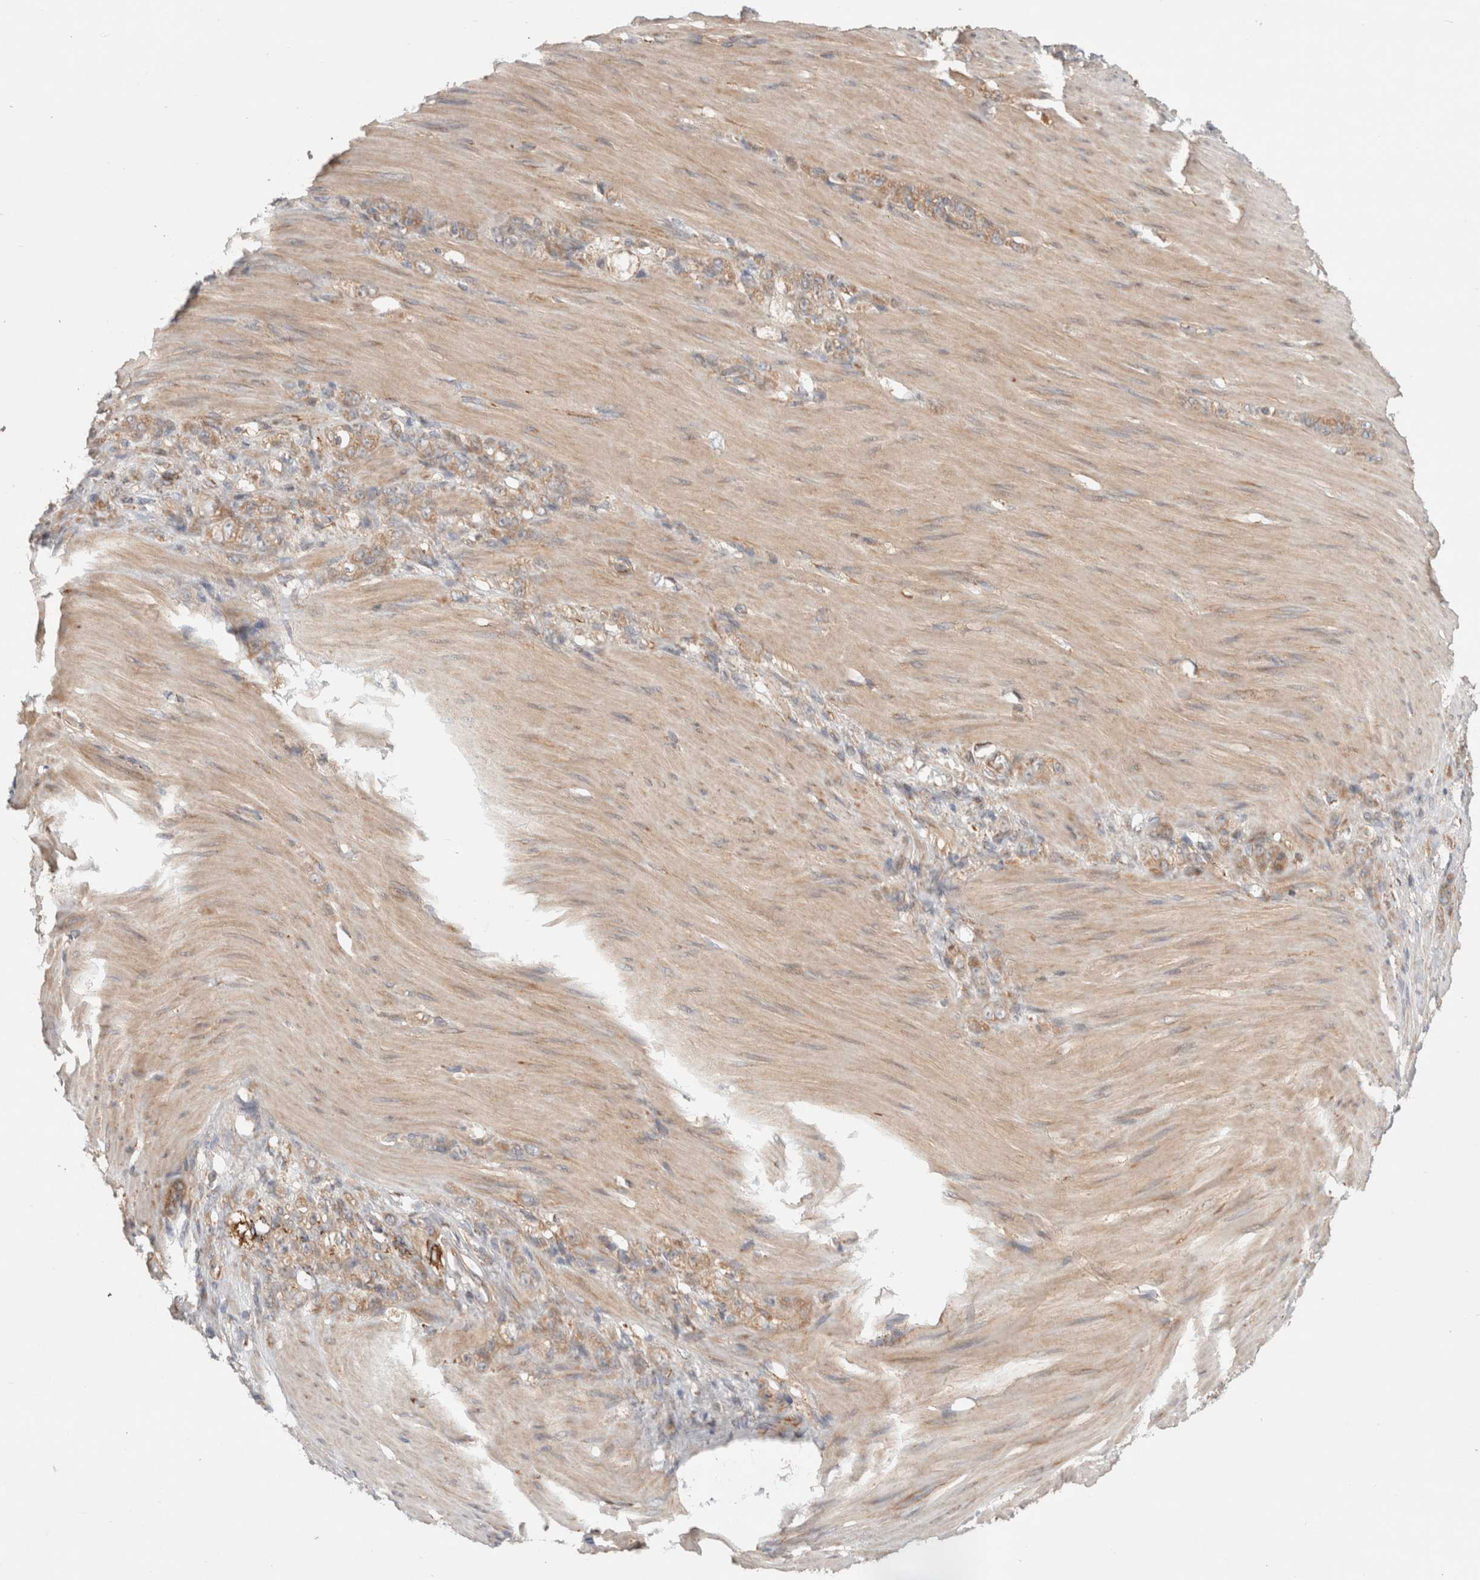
{"staining": {"intensity": "weak", "quantity": ">75%", "location": "cytoplasmic/membranous"}, "tissue": "stomach cancer", "cell_type": "Tumor cells", "image_type": "cancer", "snomed": [{"axis": "morphology", "description": "Normal tissue, NOS"}, {"axis": "morphology", "description": "Adenocarcinoma, NOS"}, {"axis": "topography", "description": "Stomach"}], "caption": "Human stomach adenocarcinoma stained for a protein (brown) displays weak cytoplasmic/membranous positive staining in approximately >75% of tumor cells.", "gene": "HROB", "patient": {"sex": "male", "age": 82}}